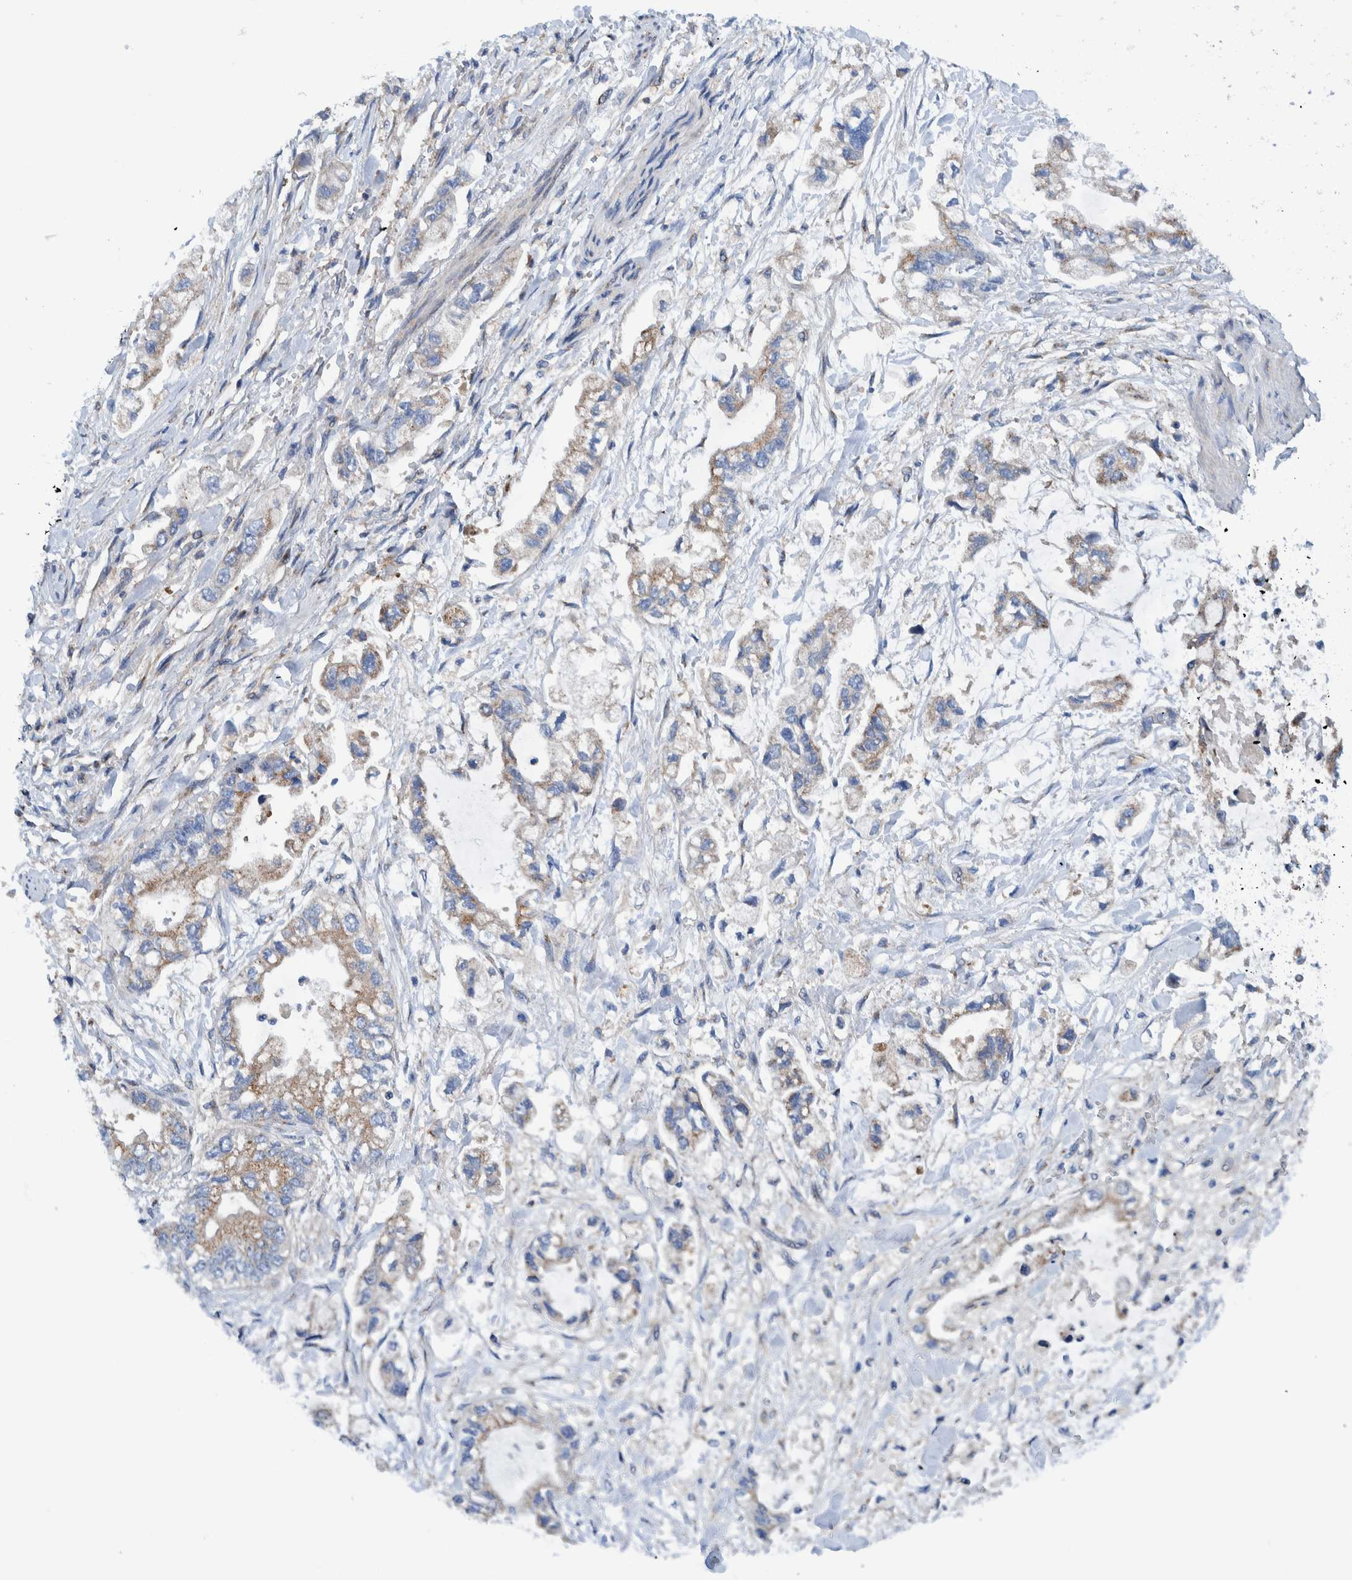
{"staining": {"intensity": "weak", "quantity": "25%-75%", "location": "cytoplasmic/membranous"}, "tissue": "stomach cancer", "cell_type": "Tumor cells", "image_type": "cancer", "snomed": [{"axis": "morphology", "description": "Normal tissue, NOS"}, {"axis": "morphology", "description": "Adenocarcinoma, NOS"}, {"axis": "topography", "description": "Stomach"}], "caption": "A low amount of weak cytoplasmic/membranous positivity is identified in approximately 25%-75% of tumor cells in stomach cancer tissue.", "gene": "TRIM58", "patient": {"sex": "male", "age": 62}}